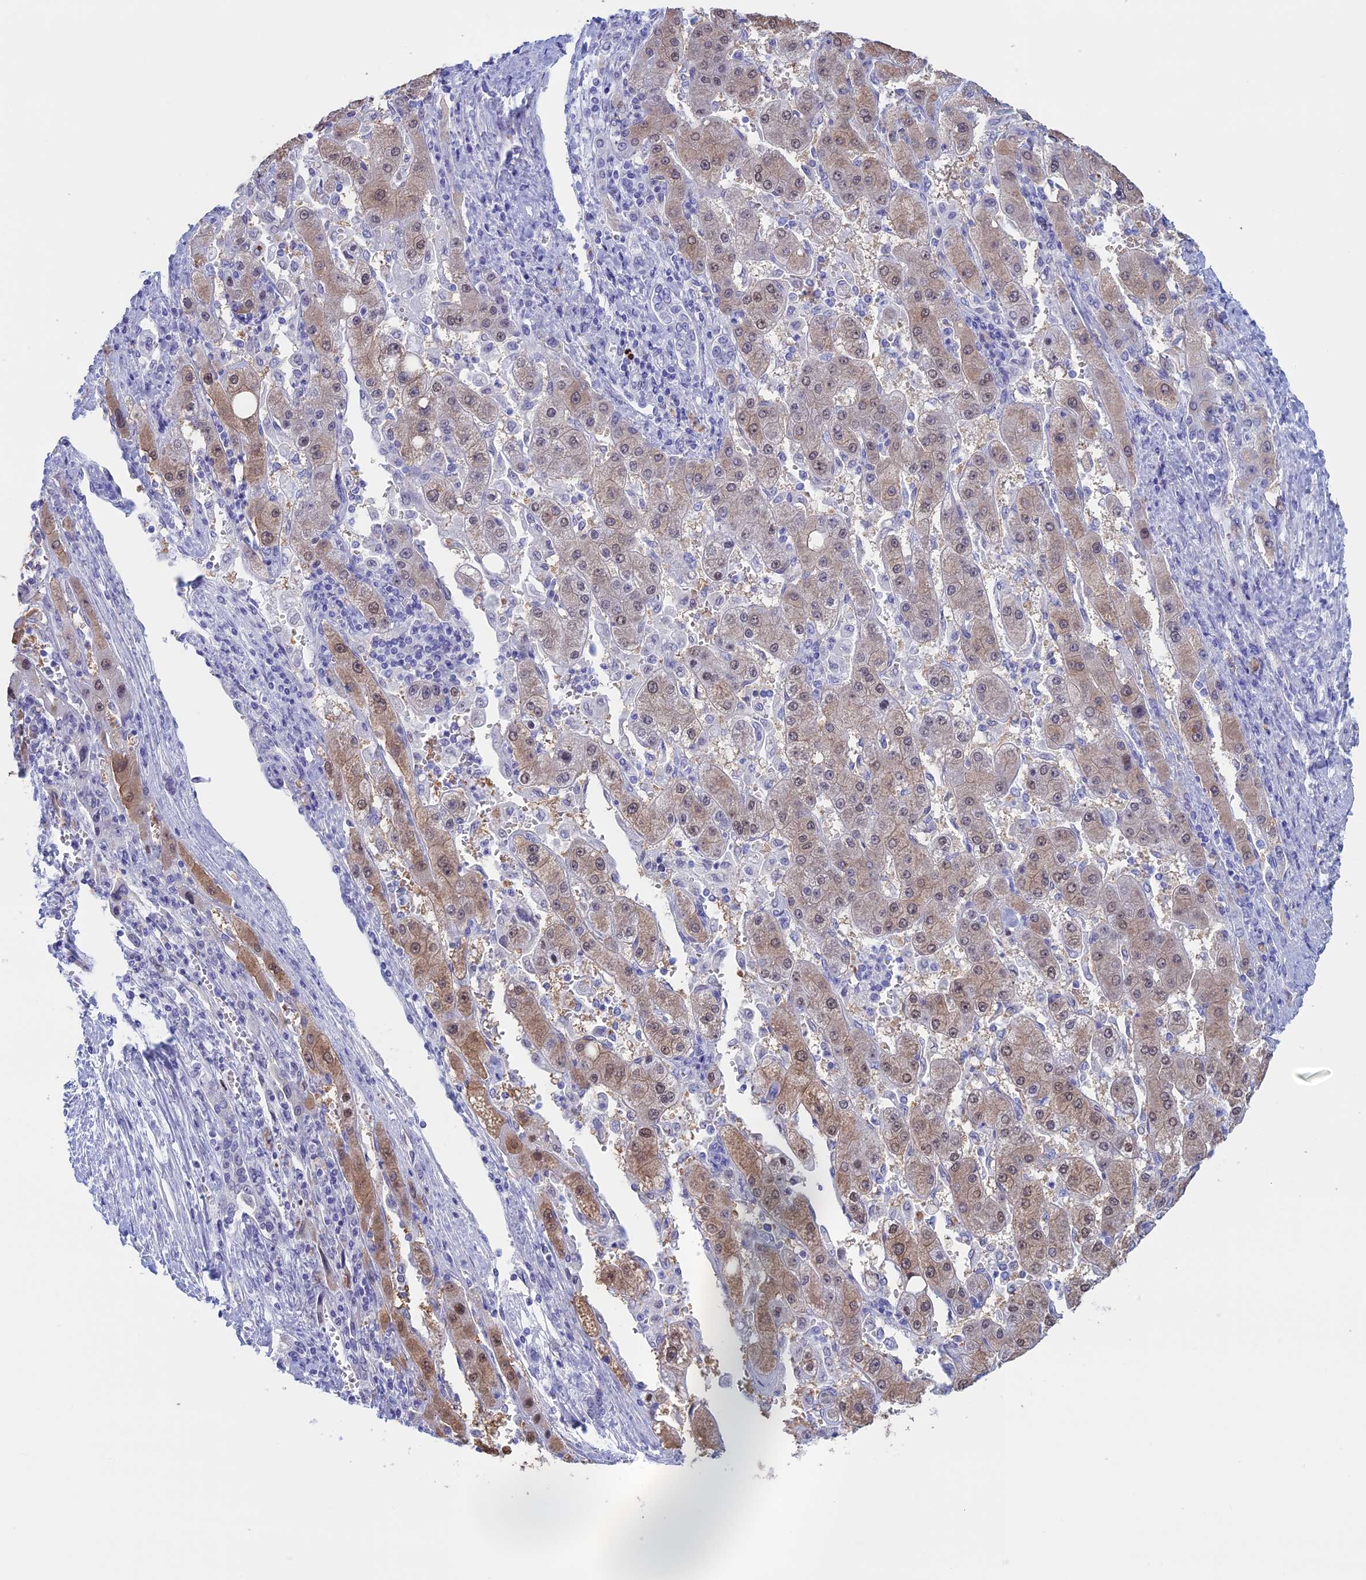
{"staining": {"intensity": "moderate", "quantity": "25%-75%", "location": "cytoplasmic/membranous,nuclear"}, "tissue": "liver cancer", "cell_type": "Tumor cells", "image_type": "cancer", "snomed": [{"axis": "morphology", "description": "Carcinoma, Hepatocellular, NOS"}, {"axis": "topography", "description": "Liver"}], "caption": "A brown stain labels moderate cytoplasmic/membranous and nuclear staining of a protein in human liver hepatocellular carcinoma tumor cells. (Brightfield microscopy of DAB IHC at high magnification).", "gene": "LHFPL2", "patient": {"sex": "female", "age": 73}}